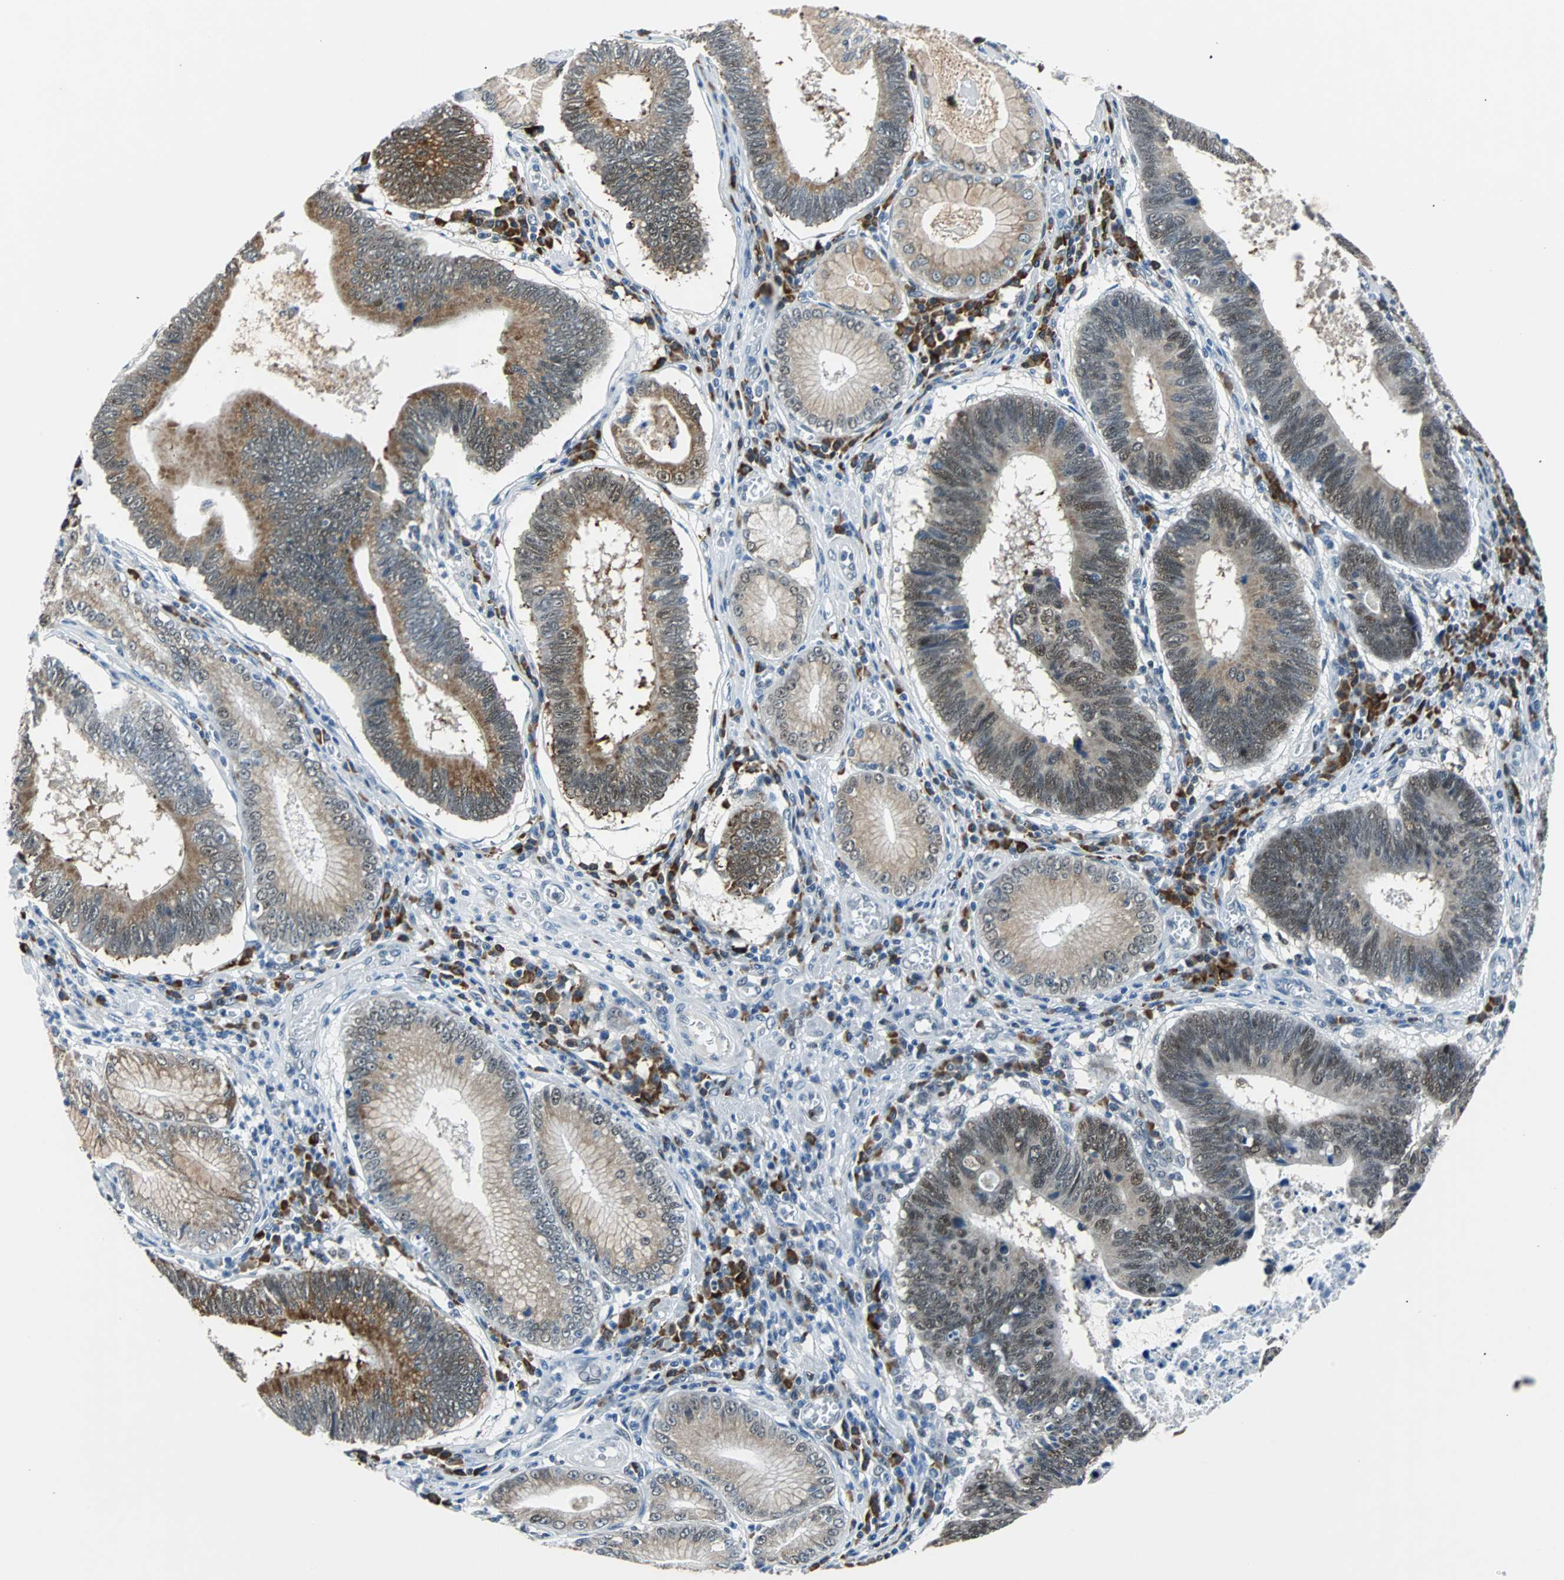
{"staining": {"intensity": "weak", "quantity": ">75%", "location": "cytoplasmic/membranous,nuclear"}, "tissue": "stomach cancer", "cell_type": "Tumor cells", "image_type": "cancer", "snomed": [{"axis": "morphology", "description": "Adenocarcinoma, NOS"}, {"axis": "topography", "description": "Stomach"}], "caption": "A high-resolution micrograph shows immunohistochemistry staining of stomach cancer (adenocarcinoma), which exhibits weak cytoplasmic/membranous and nuclear staining in approximately >75% of tumor cells. Nuclei are stained in blue.", "gene": "USP28", "patient": {"sex": "male", "age": 59}}